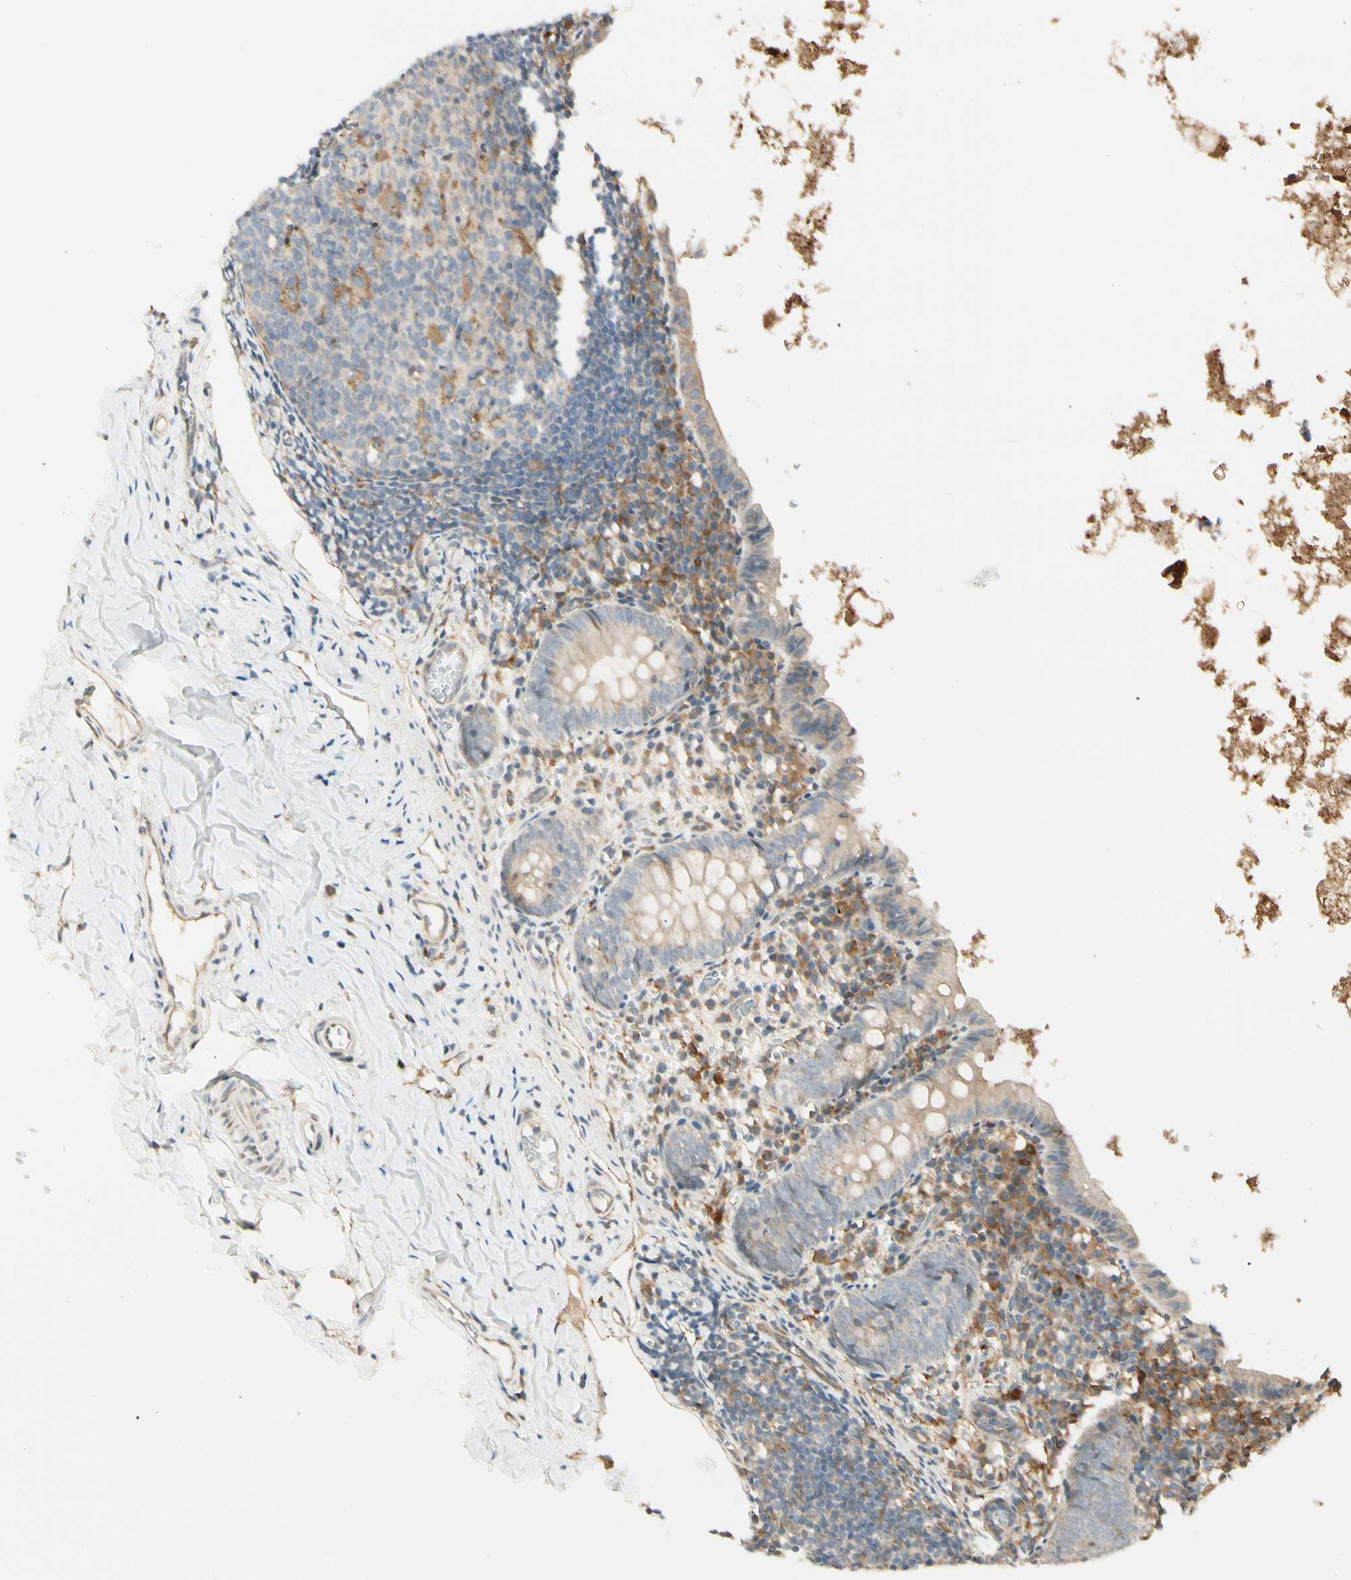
{"staining": {"intensity": "weak", "quantity": "25%-75%", "location": "cytoplasmic/membranous"}, "tissue": "appendix", "cell_type": "Glandular cells", "image_type": "normal", "snomed": [{"axis": "morphology", "description": "Normal tissue, NOS"}, {"axis": "topography", "description": "Appendix"}], "caption": "High-magnification brightfield microscopy of normal appendix stained with DAB (3,3'-diaminobenzidine) (brown) and counterstained with hematoxylin (blue). glandular cells exhibit weak cytoplasmic/membranous staining is appreciated in about25%-75% of cells.", "gene": "FNDC3B", "patient": {"sex": "female", "age": 10}}